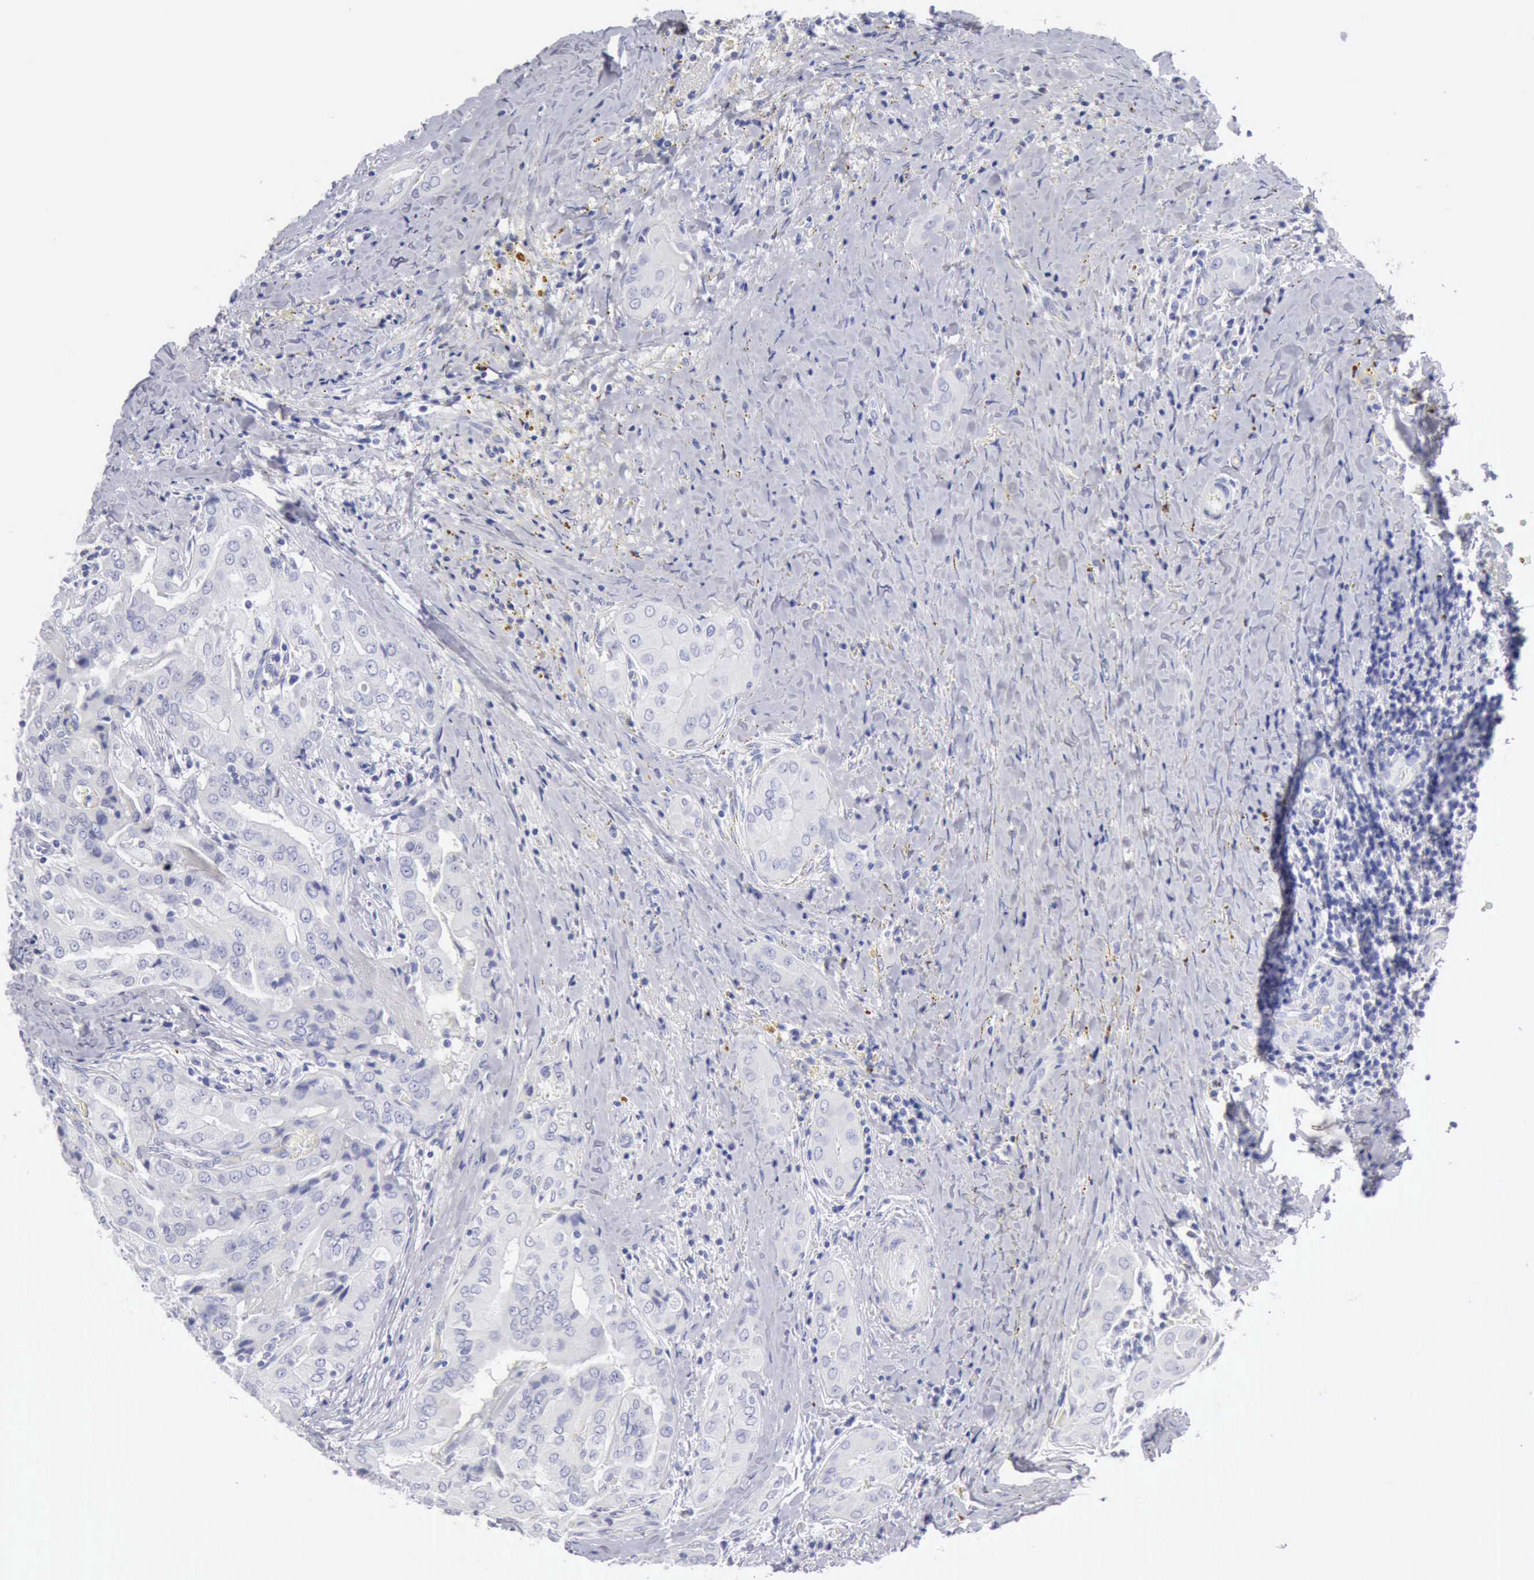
{"staining": {"intensity": "negative", "quantity": "none", "location": "none"}, "tissue": "thyroid cancer", "cell_type": "Tumor cells", "image_type": "cancer", "snomed": [{"axis": "morphology", "description": "Papillary adenocarcinoma, NOS"}, {"axis": "topography", "description": "Thyroid gland"}], "caption": "The histopathology image reveals no significant expression in tumor cells of thyroid cancer.", "gene": "KRT5", "patient": {"sex": "female", "age": 71}}